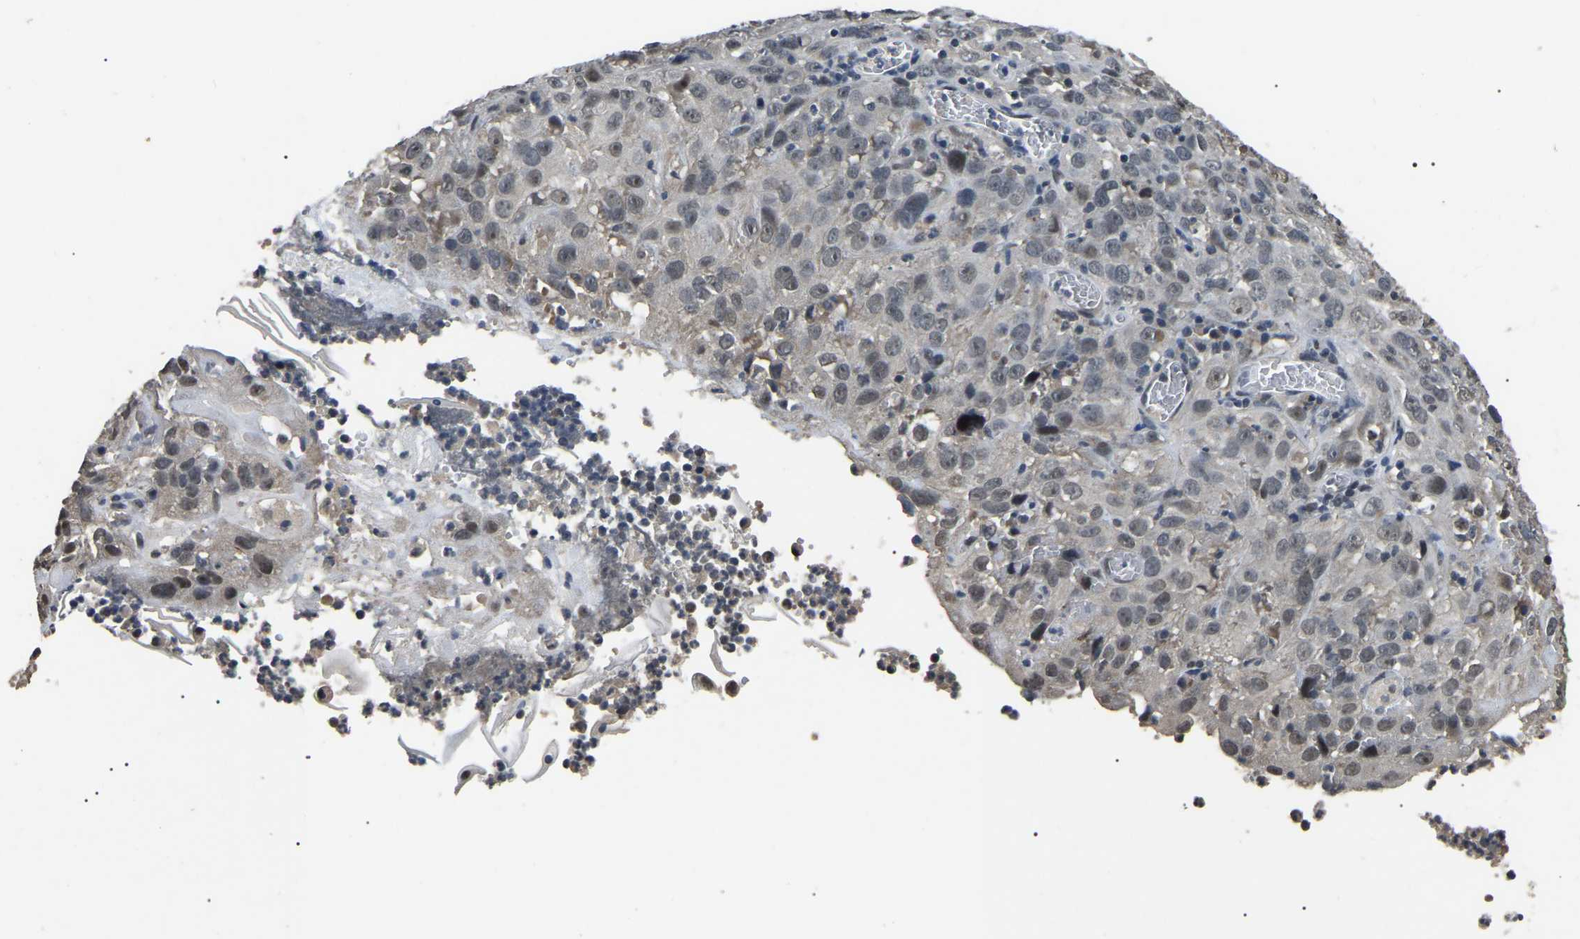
{"staining": {"intensity": "weak", "quantity": "<25%", "location": "nuclear"}, "tissue": "cervical cancer", "cell_type": "Tumor cells", "image_type": "cancer", "snomed": [{"axis": "morphology", "description": "Squamous cell carcinoma, NOS"}, {"axis": "topography", "description": "Cervix"}], "caption": "Human cervical cancer stained for a protein using immunohistochemistry displays no expression in tumor cells.", "gene": "PPM1E", "patient": {"sex": "female", "age": 32}}